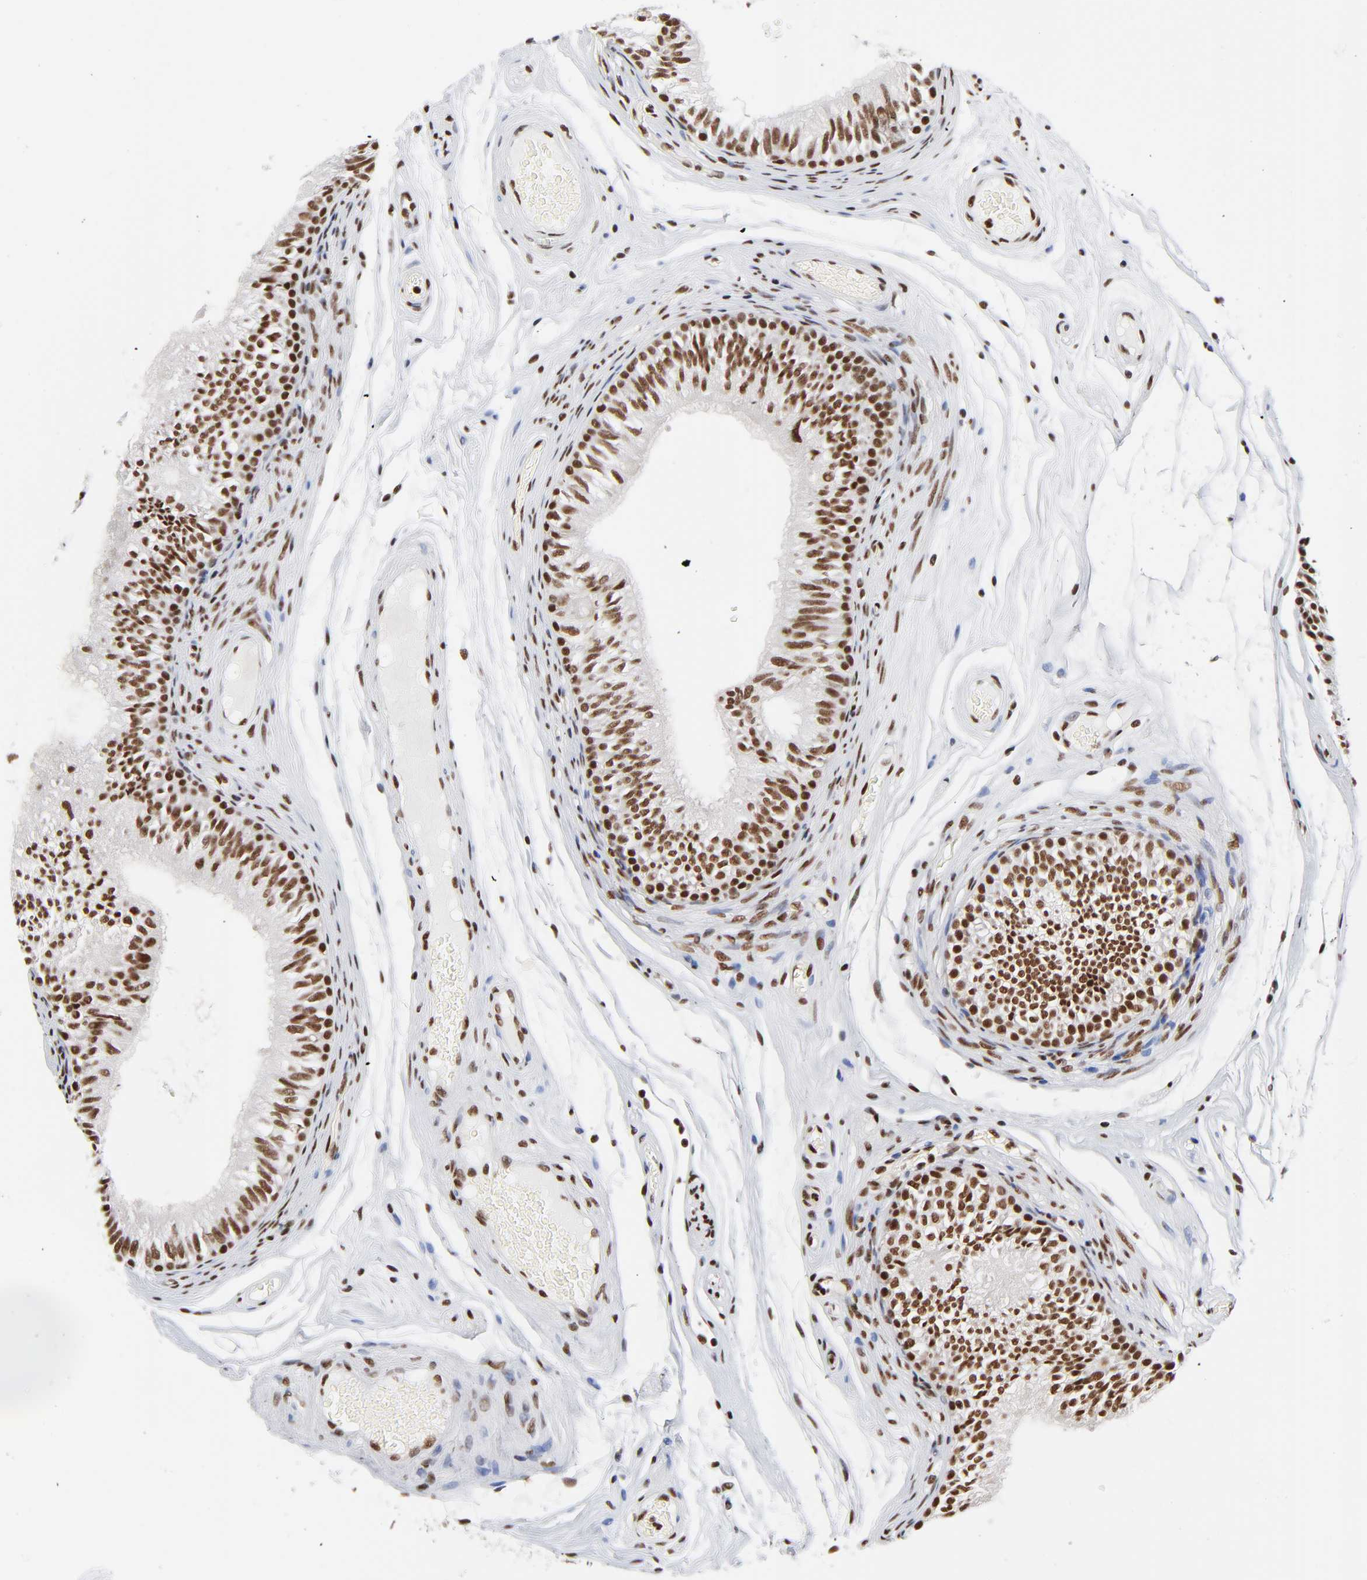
{"staining": {"intensity": "strong", "quantity": ">75%", "location": "nuclear"}, "tissue": "epididymis", "cell_type": "Glandular cells", "image_type": "normal", "snomed": [{"axis": "morphology", "description": "Normal tissue, NOS"}, {"axis": "topography", "description": "Testis"}, {"axis": "topography", "description": "Epididymis"}], "caption": "This histopathology image demonstrates benign epididymis stained with IHC to label a protein in brown. The nuclear of glandular cells show strong positivity for the protein. Nuclei are counter-stained blue.", "gene": "CREB1", "patient": {"sex": "male", "age": 36}}